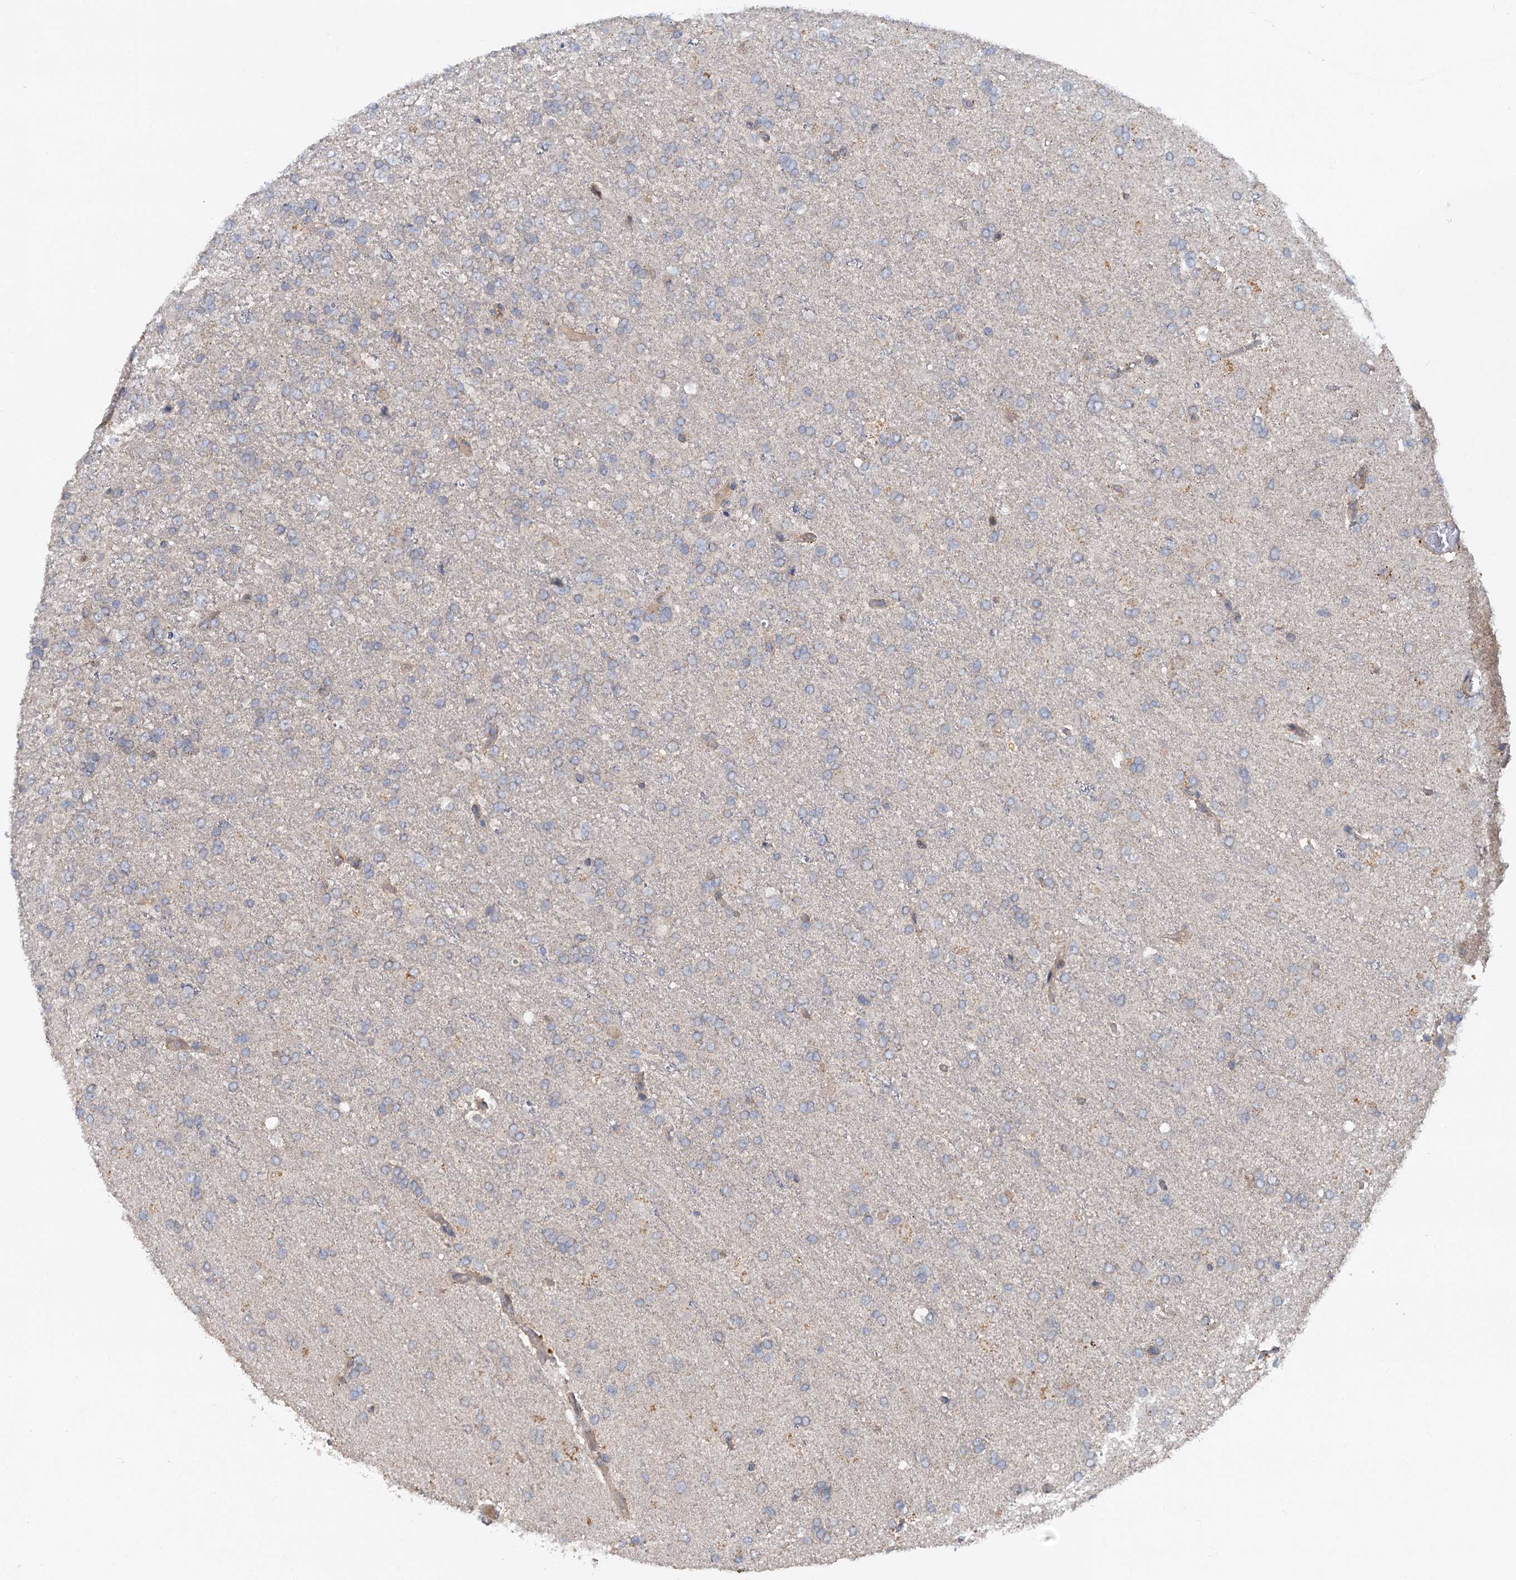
{"staining": {"intensity": "negative", "quantity": "none", "location": "none"}, "tissue": "glioma", "cell_type": "Tumor cells", "image_type": "cancer", "snomed": [{"axis": "morphology", "description": "Glioma, malignant, High grade"}, {"axis": "topography", "description": "Brain"}], "caption": "High magnification brightfield microscopy of glioma stained with DAB (3,3'-diaminobenzidine) (brown) and counterstained with hematoxylin (blue): tumor cells show no significant expression.", "gene": "ZNF324", "patient": {"sex": "female", "age": 74}}